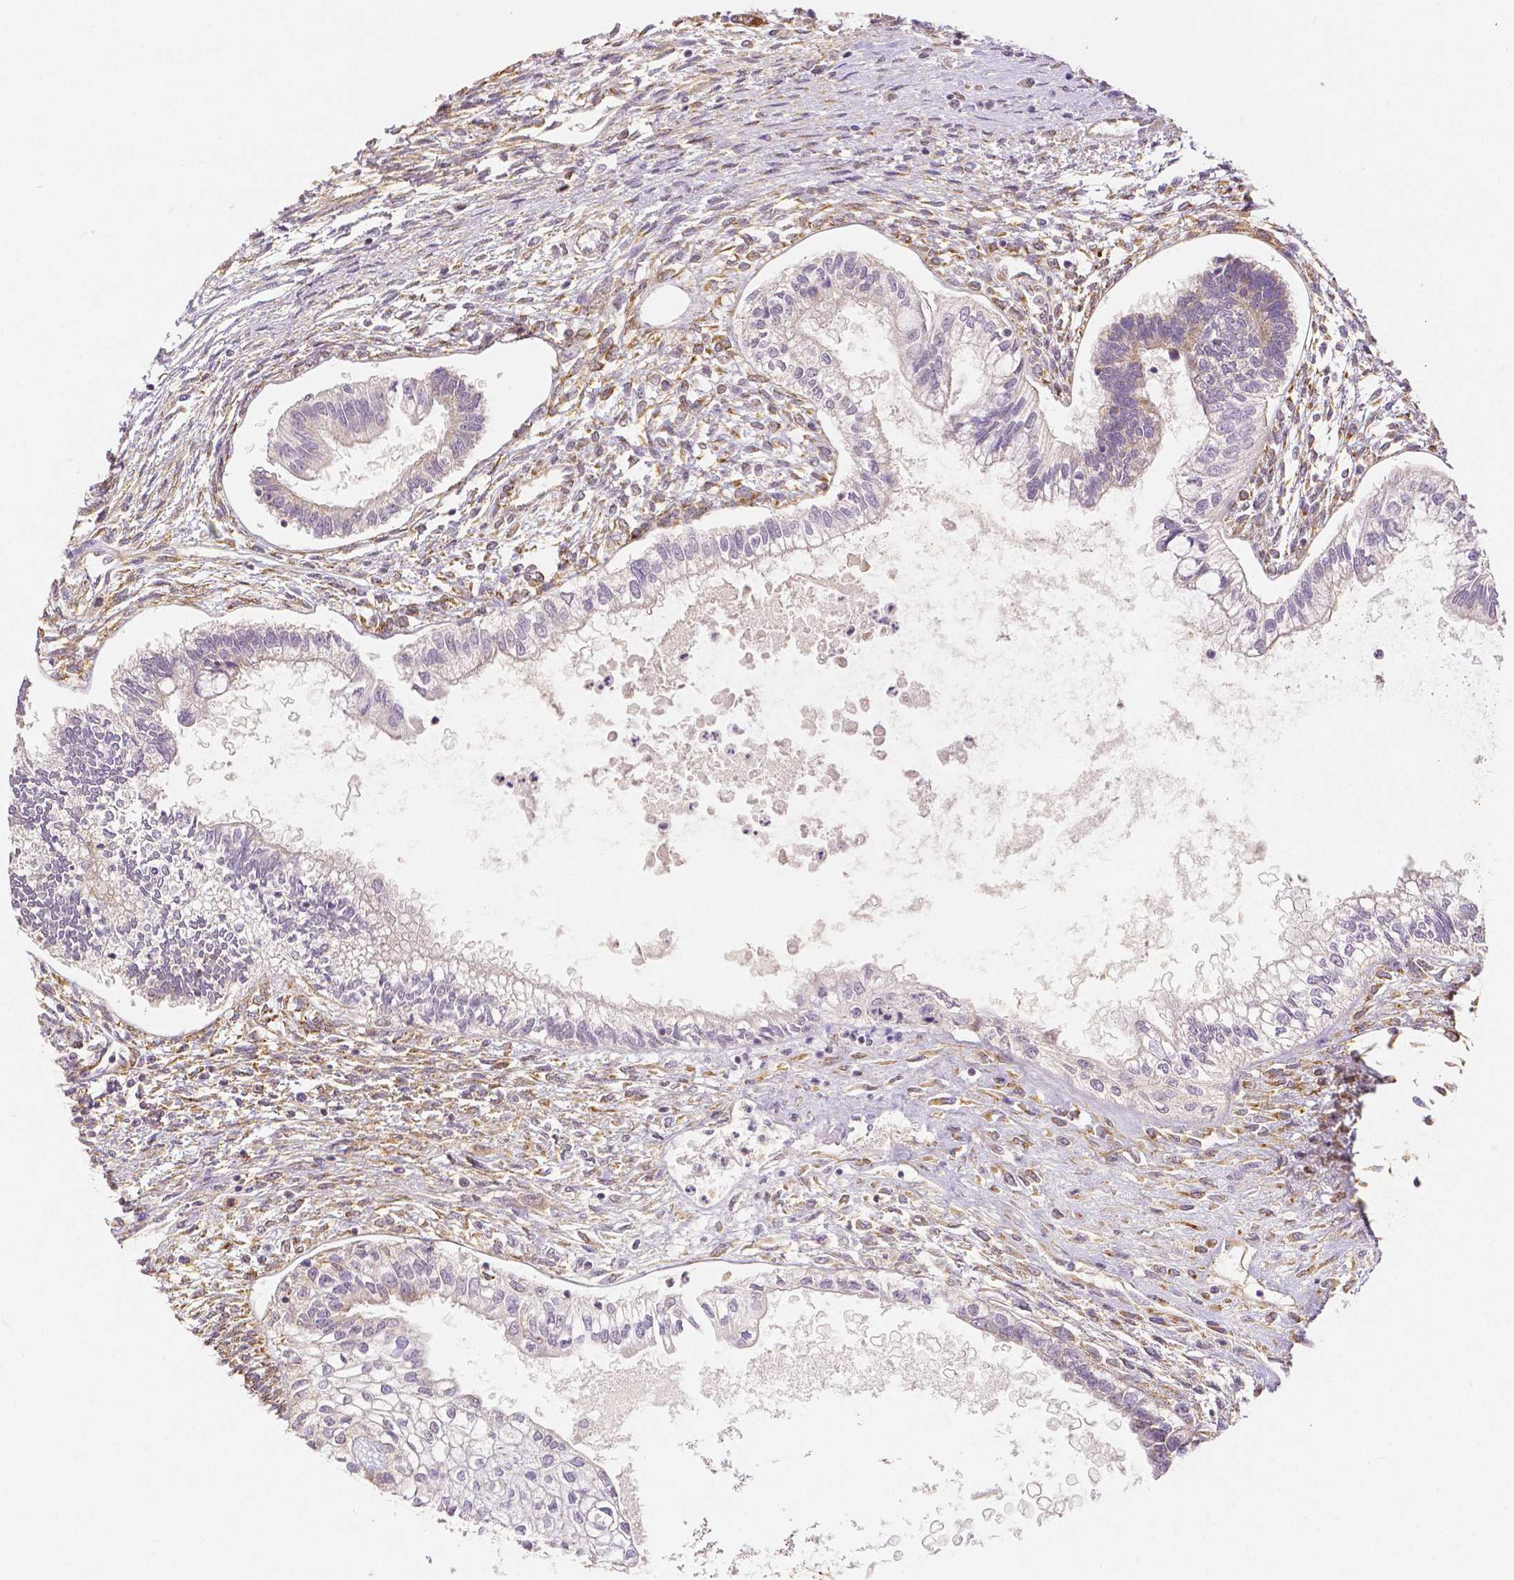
{"staining": {"intensity": "negative", "quantity": "none", "location": "none"}, "tissue": "testis cancer", "cell_type": "Tumor cells", "image_type": "cancer", "snomed": [{"axis": "morphology", "description": "Carcinoma, Embryonal, NOS"}, {"axis": "topography", "description": "Testis"}], "caption": "This is an immunohistochemistry (IHC) histopathology image of human testis cancer. There is no staining in tumor cells.", "gene": "RHOT1", "patient": {"sex": "male", "age": 37}}